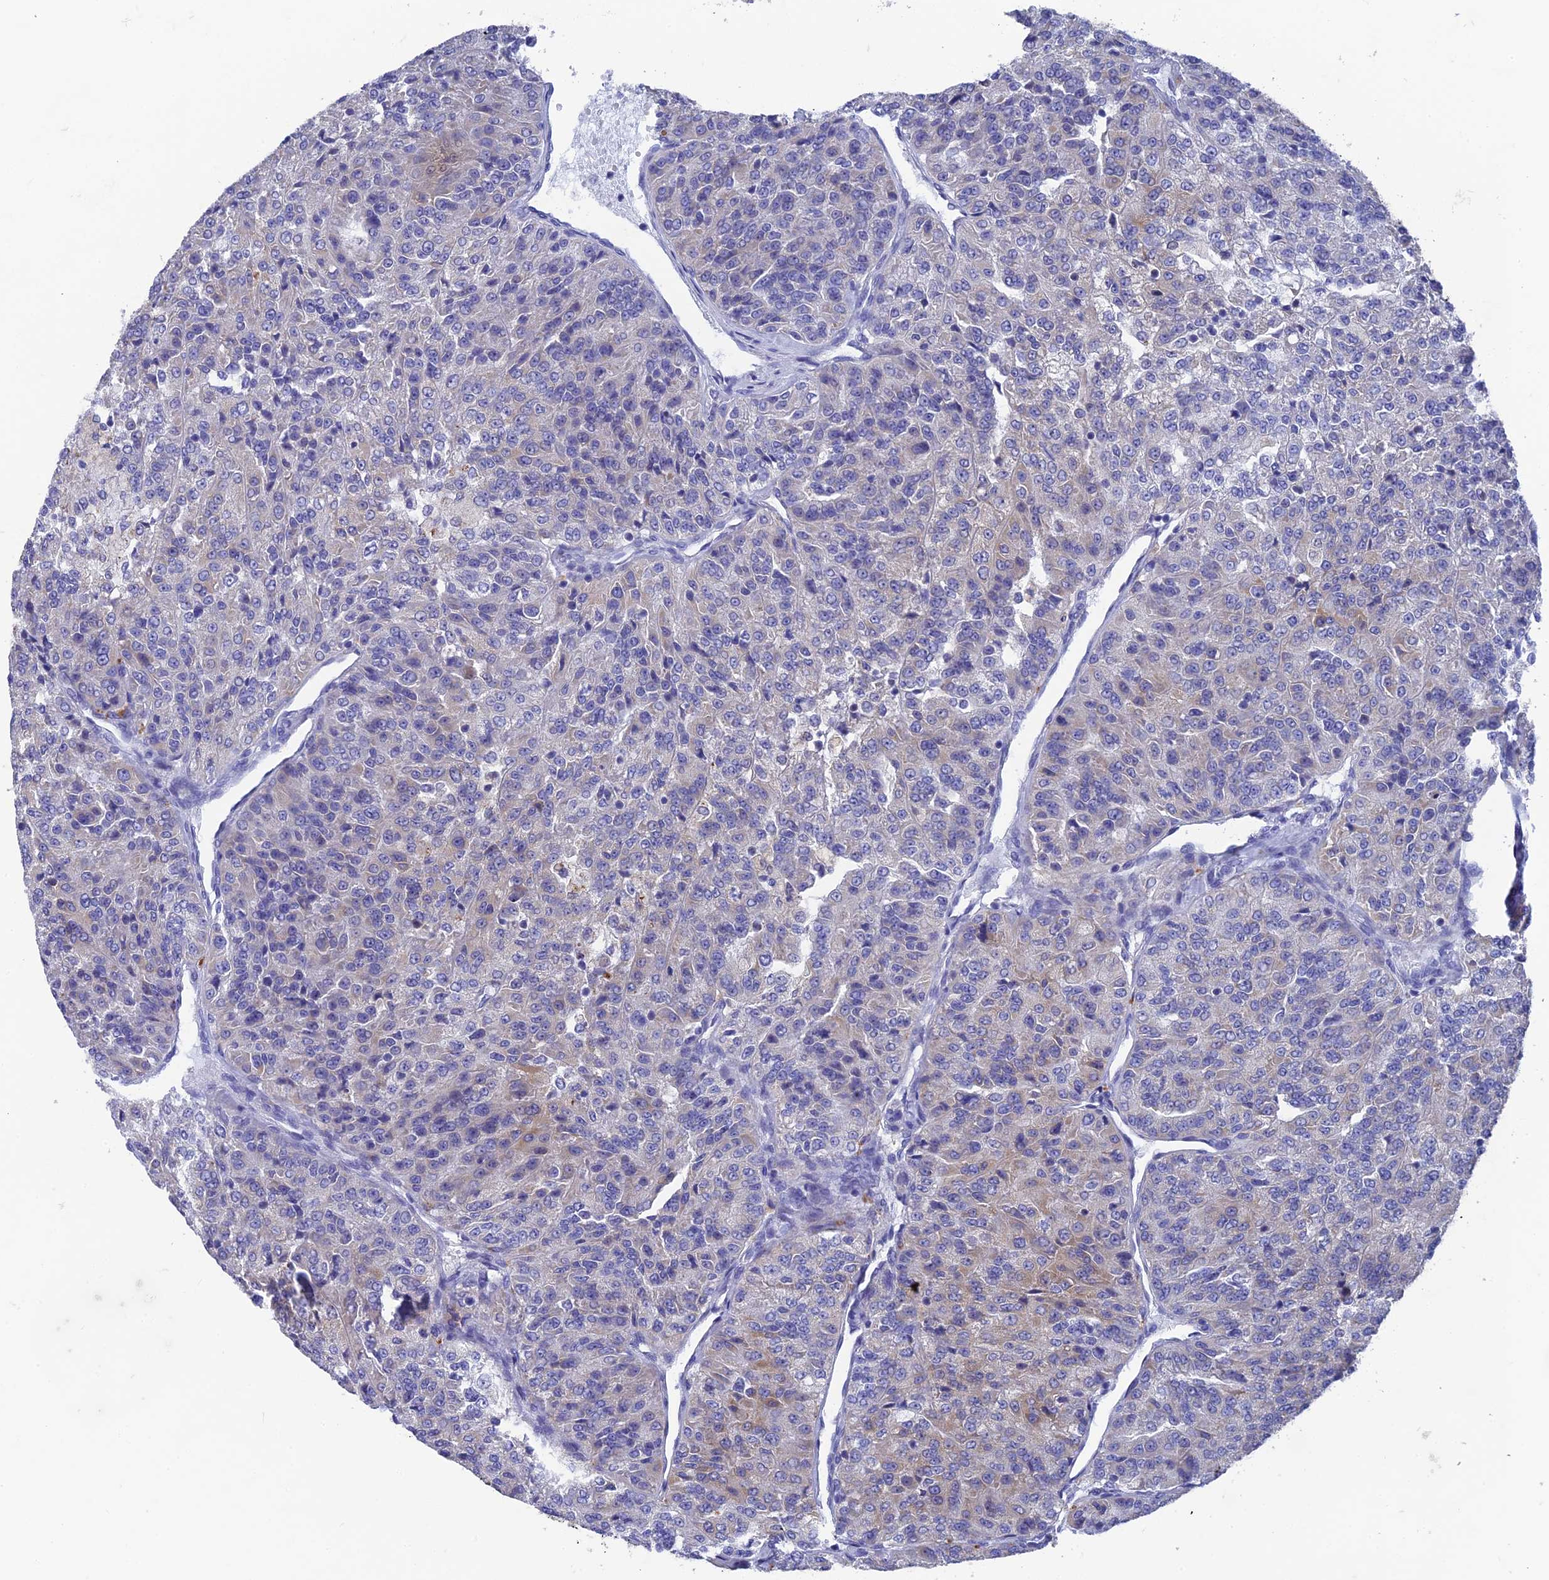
{"staining": {"intensity": "weak", "quantity": "25%-75%", "location": "cytoplasmic/membranous"}, "tissue": "renal cancer", "cell_type": "Tumor cells", "image_type": "cancer", "snomed": [{"axis": "morphology", "description": "Adenocarcinoma, NOS"}, {"axis": "topography", "description": "Kidney"}], "caption": "DAB (3,3'-diaminobenzidine) immunohistochemical staining of renal adenocarcinoma displays weak cytoplasmic/membranous protein staining in approximately 25%-75% of tumor cells.", "gene": "AK4", "patient": {"sex": "female", "age": 63}}